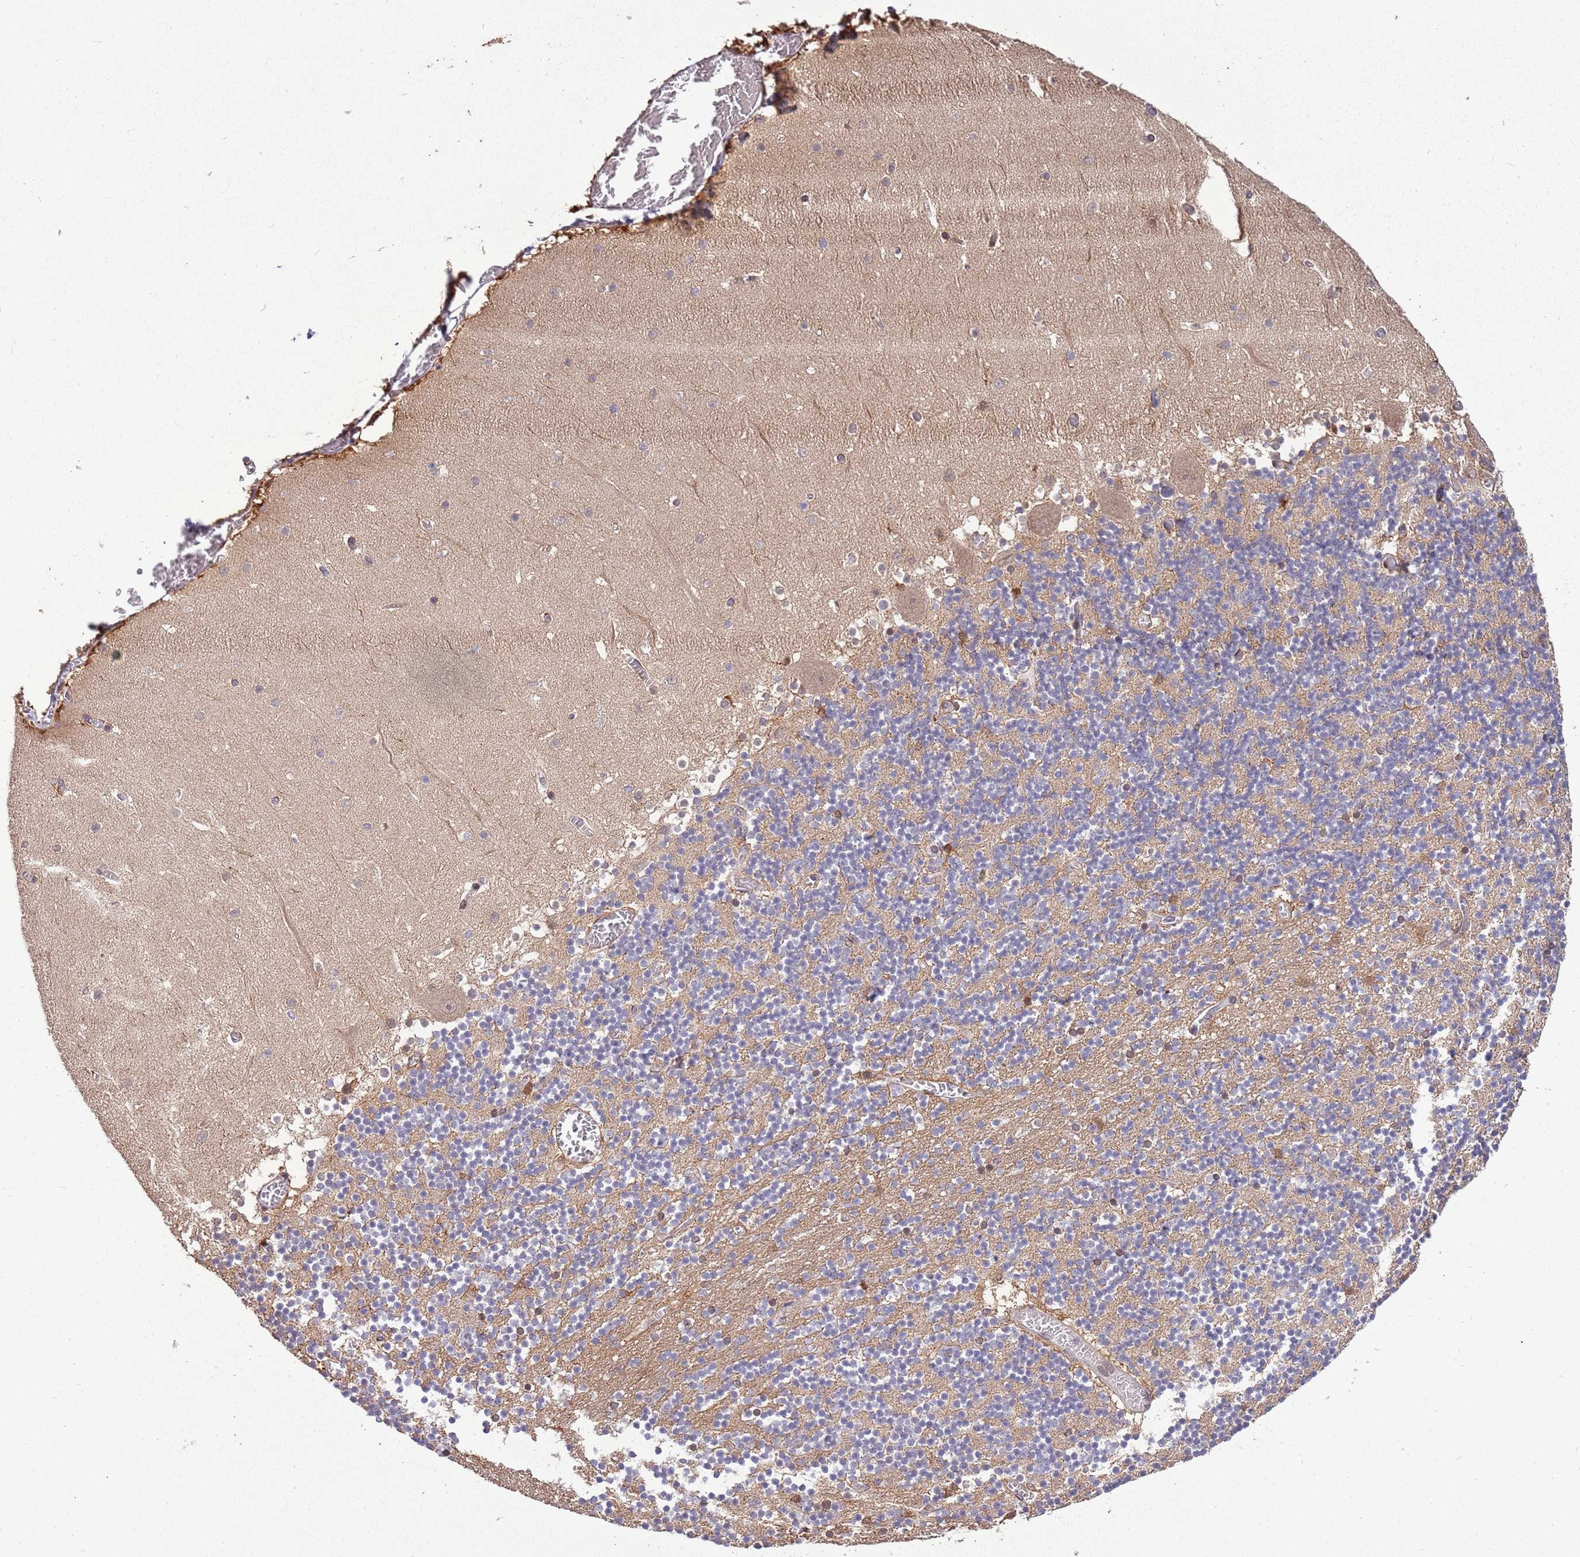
{"staining": {"intensity": "weak", "quantity": "25%-75%", "location": "cytoplasmic/membranous"}, "tissue": "cerebellum", "cell_type": "Cells in granular layer", "image_type": "normal", "snomed": [{"axis": "morphology", "description": "Normal tissue, NOS"}, {"axis": "topography", "description": "Cerebellum"}], "caption": "Unremarkable cerebellum was stained to show a protein in brown. There is low levels of weak cytoplasmic/membranous positivity in about 25%-75% of cells in granular layer.", "gene": "ZNF665", "patient": {"sex": "female", "age": 28}}